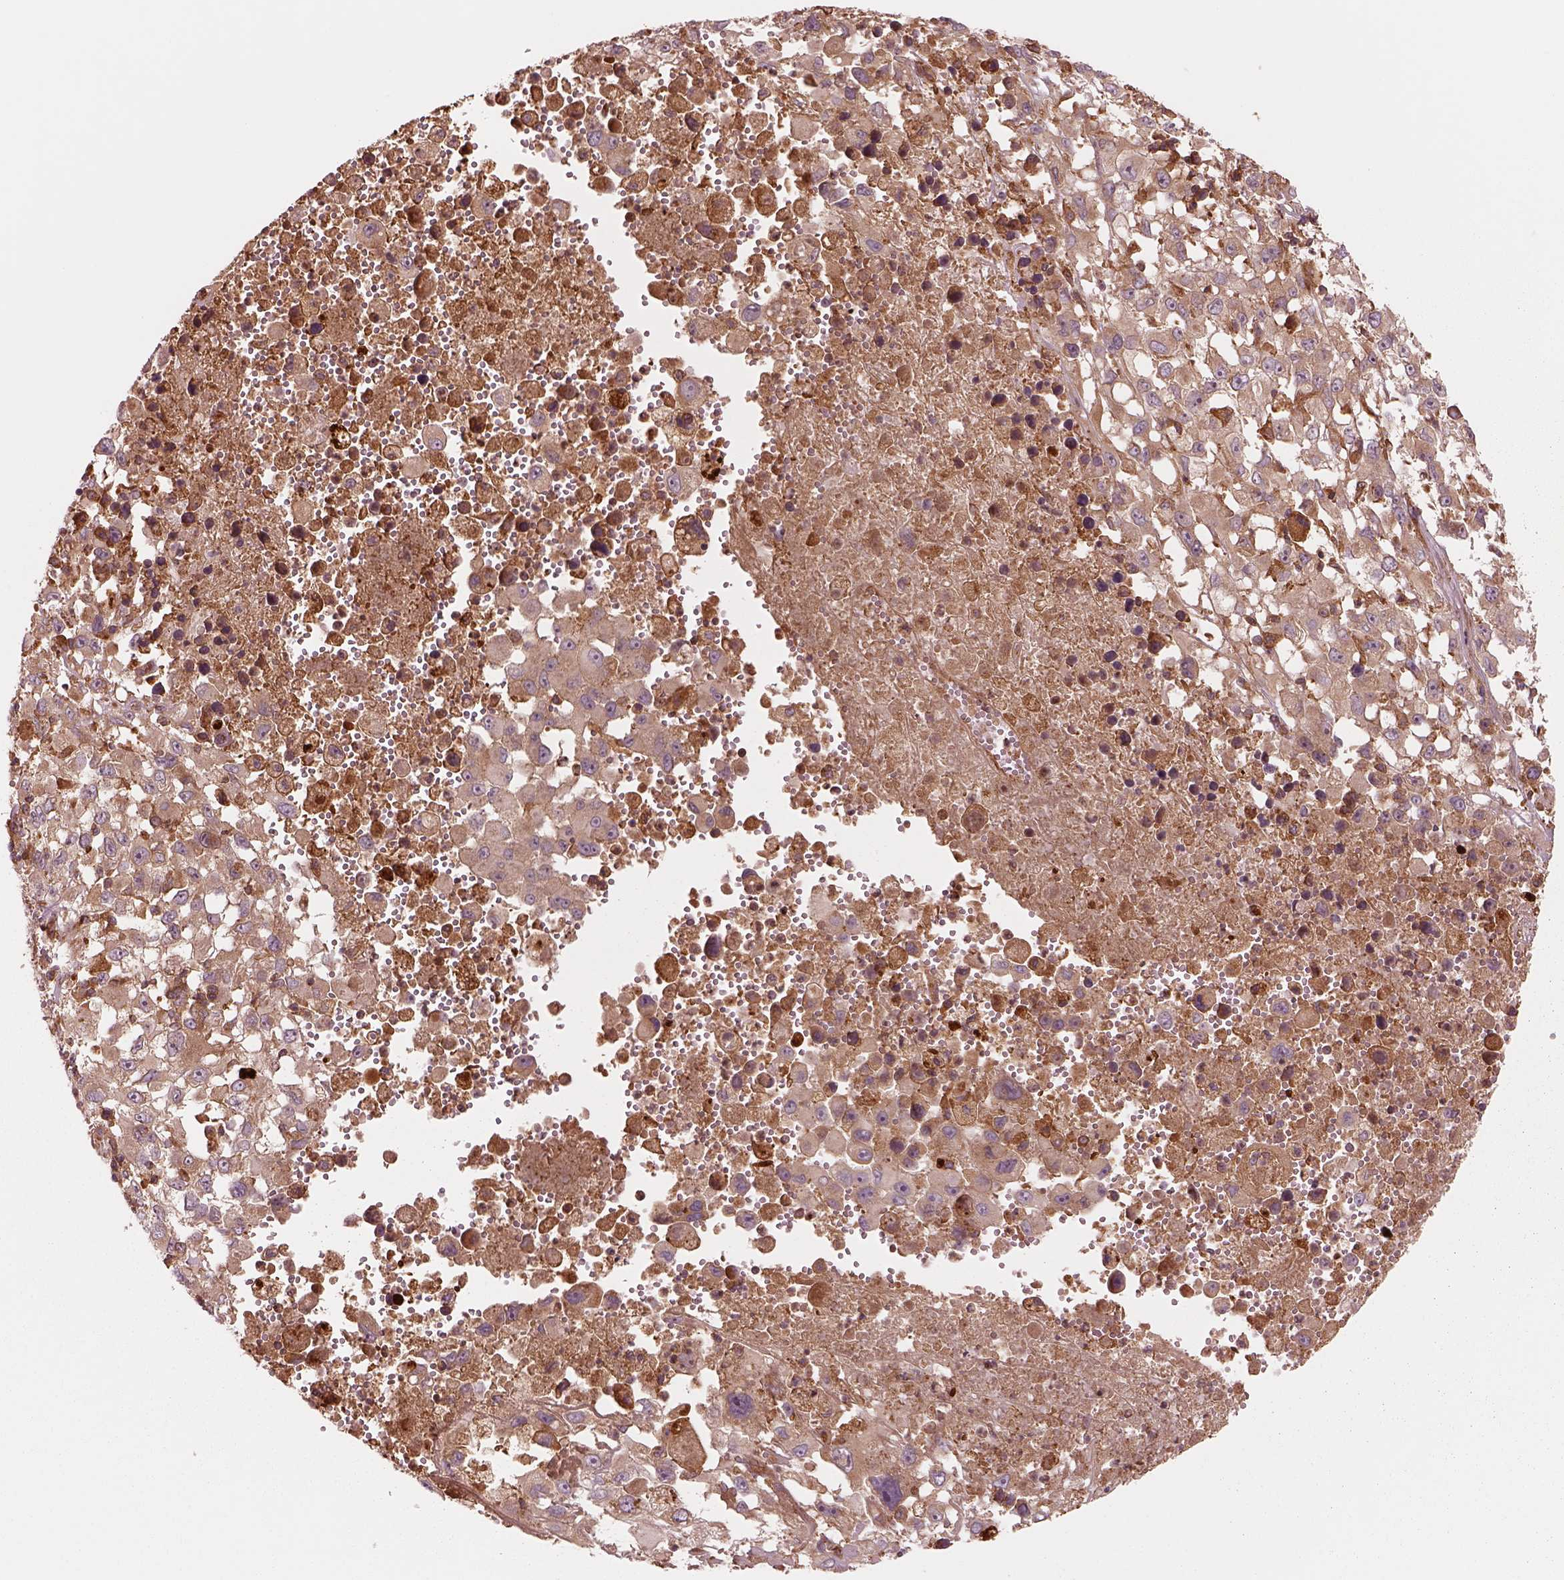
{"staining": {"intensity": "strong", "quantity": "<25%", "location": "cytoplasmic/membranous"}, "tissue": "melanoma", "cell_type": "Tumor cells", "image_type": "cancer", "snomed": [{"axis": "morphology", "description": "Malignant melanoma, Metastatic site"}, {"axis": "topography", "description": "Soft tissue"}], "caption": "Strong cytoplasmic/membranous staining for a protein is appreciated in about <25% of tumor cells of melanoma using immunohistochemistry (IHC).", "gene": "ASCC2", "patient": {"sex": "male", "age": 50}}